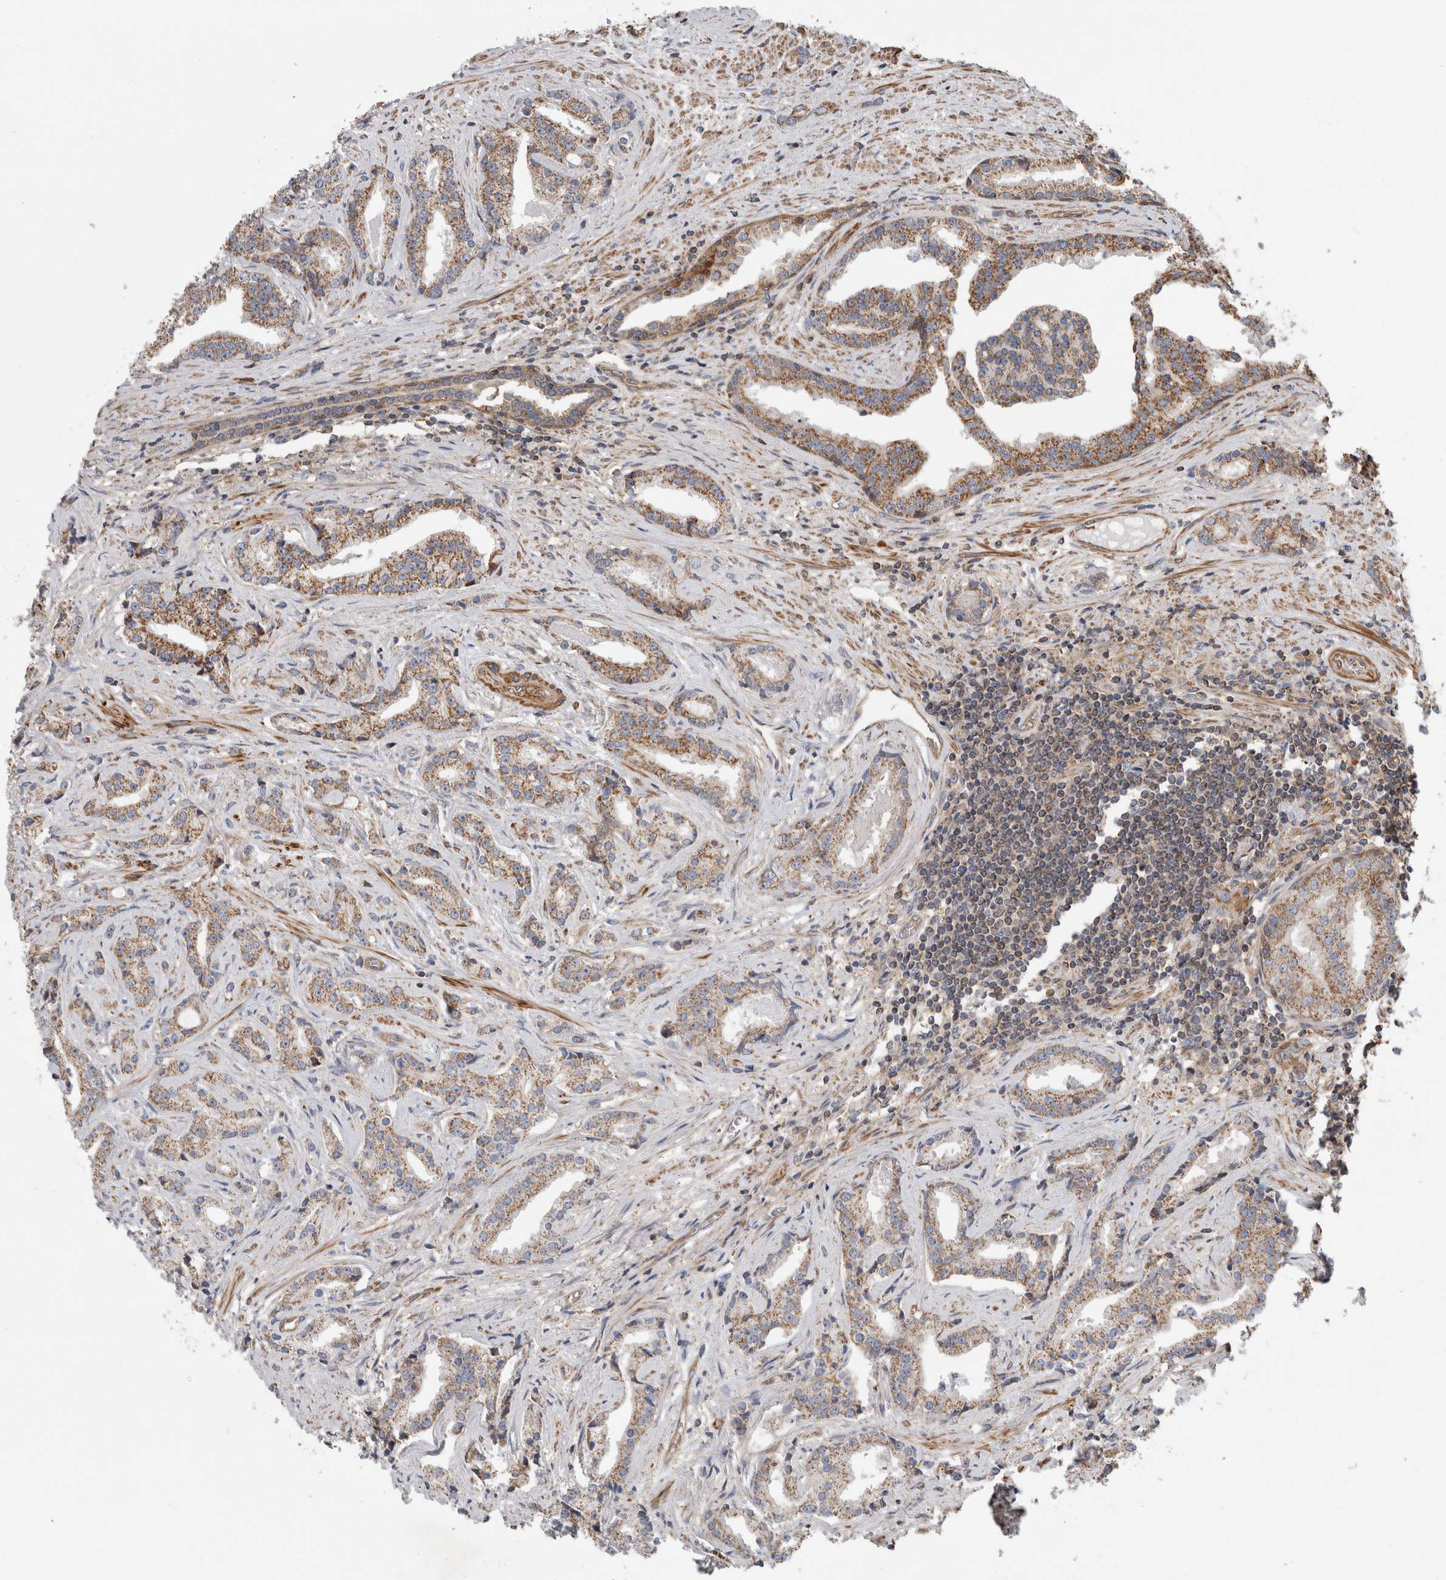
{"staining": {"intensity": "moderate", "quantity": ">75%", "location": "cytoplasmic/membranous"}, "tissue": "prostate cancer", "cell_type": "Tumor cells", "image_type": "cancer", "snomed": [{"axis": "morphology", "description": "Adenocarcinoma, Low grade"}, {"axis": "topography", "description": "Prostate"}], "caption": "Protein analysis of prostate cancer tissue exhibits moderate cytoplasmic/membranous expression in about >75% of tumor cells. (DAB IHC, brown staining for protein, blue staining for nuclei).", "gene": "SFXN2", "patient": {"sex": "male", "age": 67}}